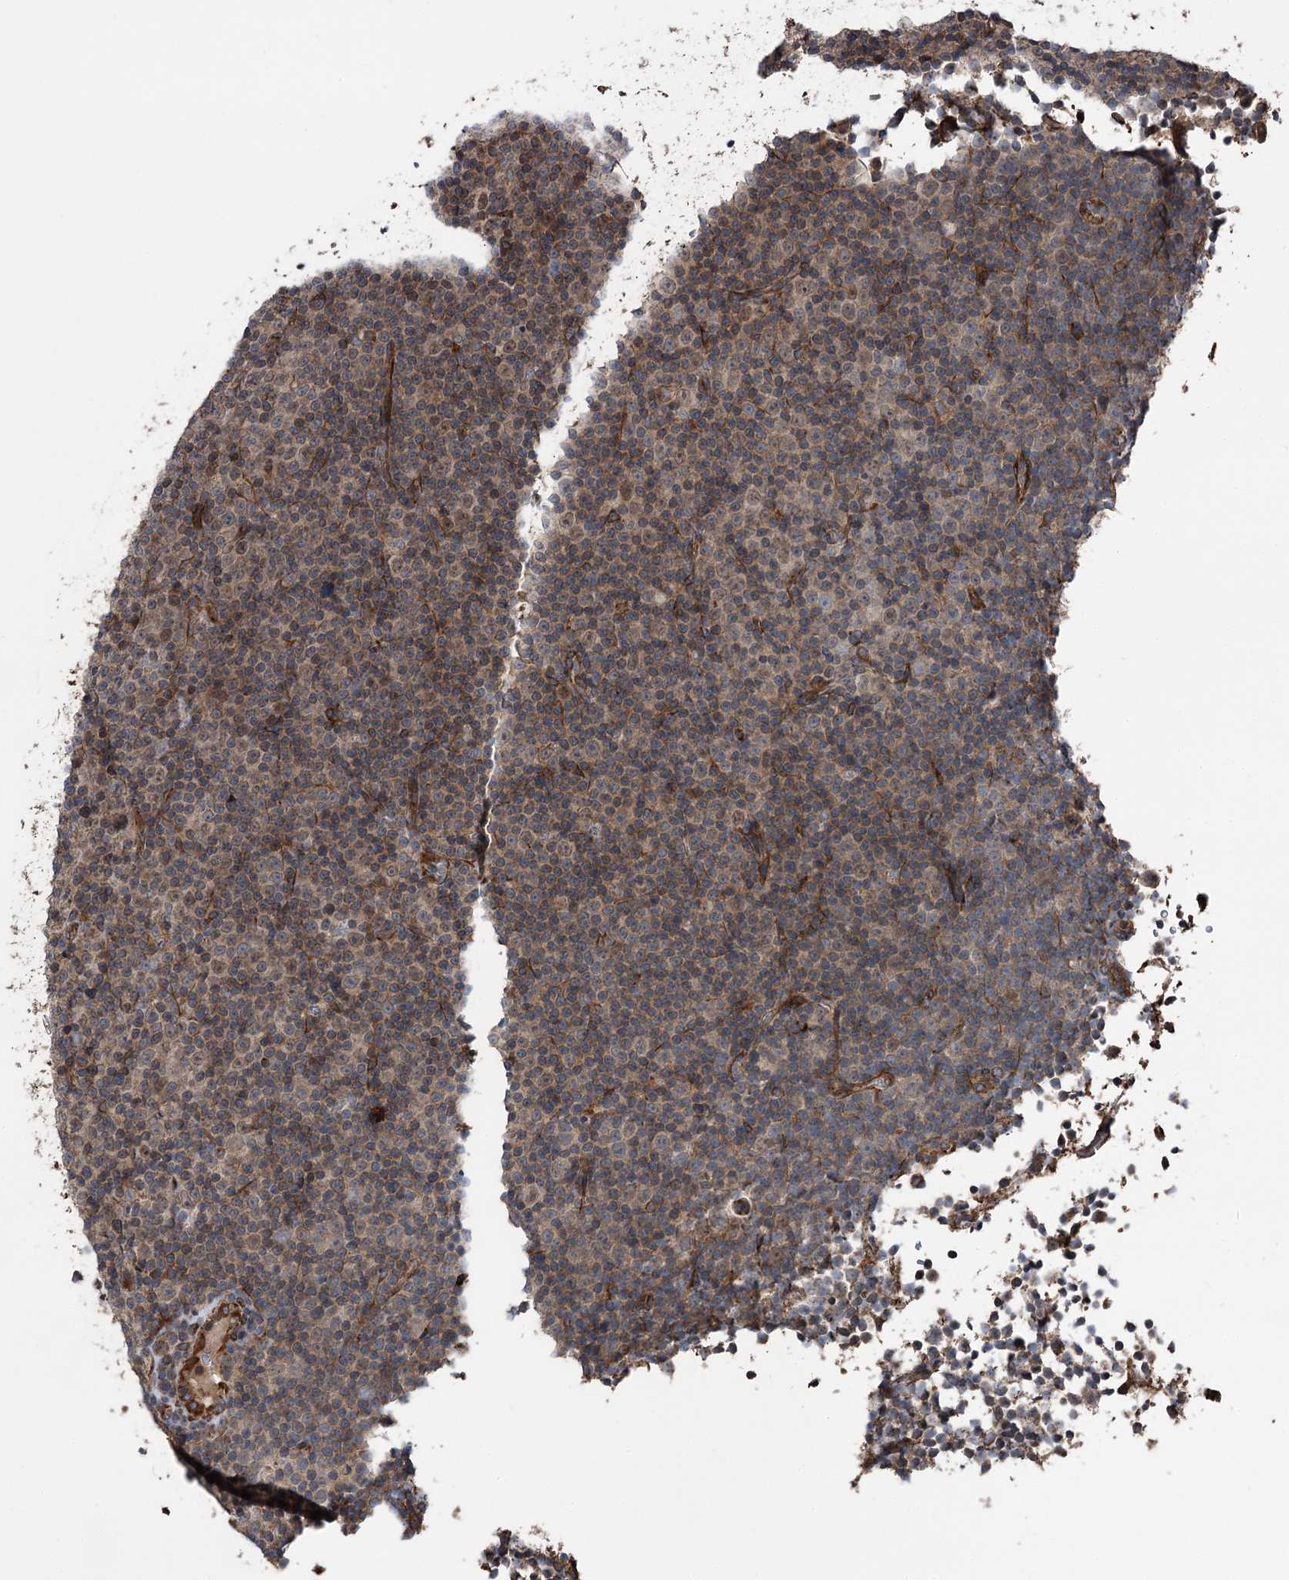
{"staining": {"intensity": "weak", "quantity": "25%-75%", "location": "cytoplasmic/membranous"}, "tissue": "lymphoma", "cell_type": "Tumor cells", "image_type": "cancer", "snomed": [{"axis": "morphology", "description": "Malignant lymphoma, non-Hodgkin's type, Low grade"}, {"axis": "topography", "description": "Lymph node"}], "caption": "This is an image of immunohistochemistry staining of malignant lymphoma, non-Hodgkin's type (low-grade), which shows weak staining in the cytoplasmic/membranous of tumor cells.", "gene": "ITFG2", "patient": {"sex": "female", "age": 67}}